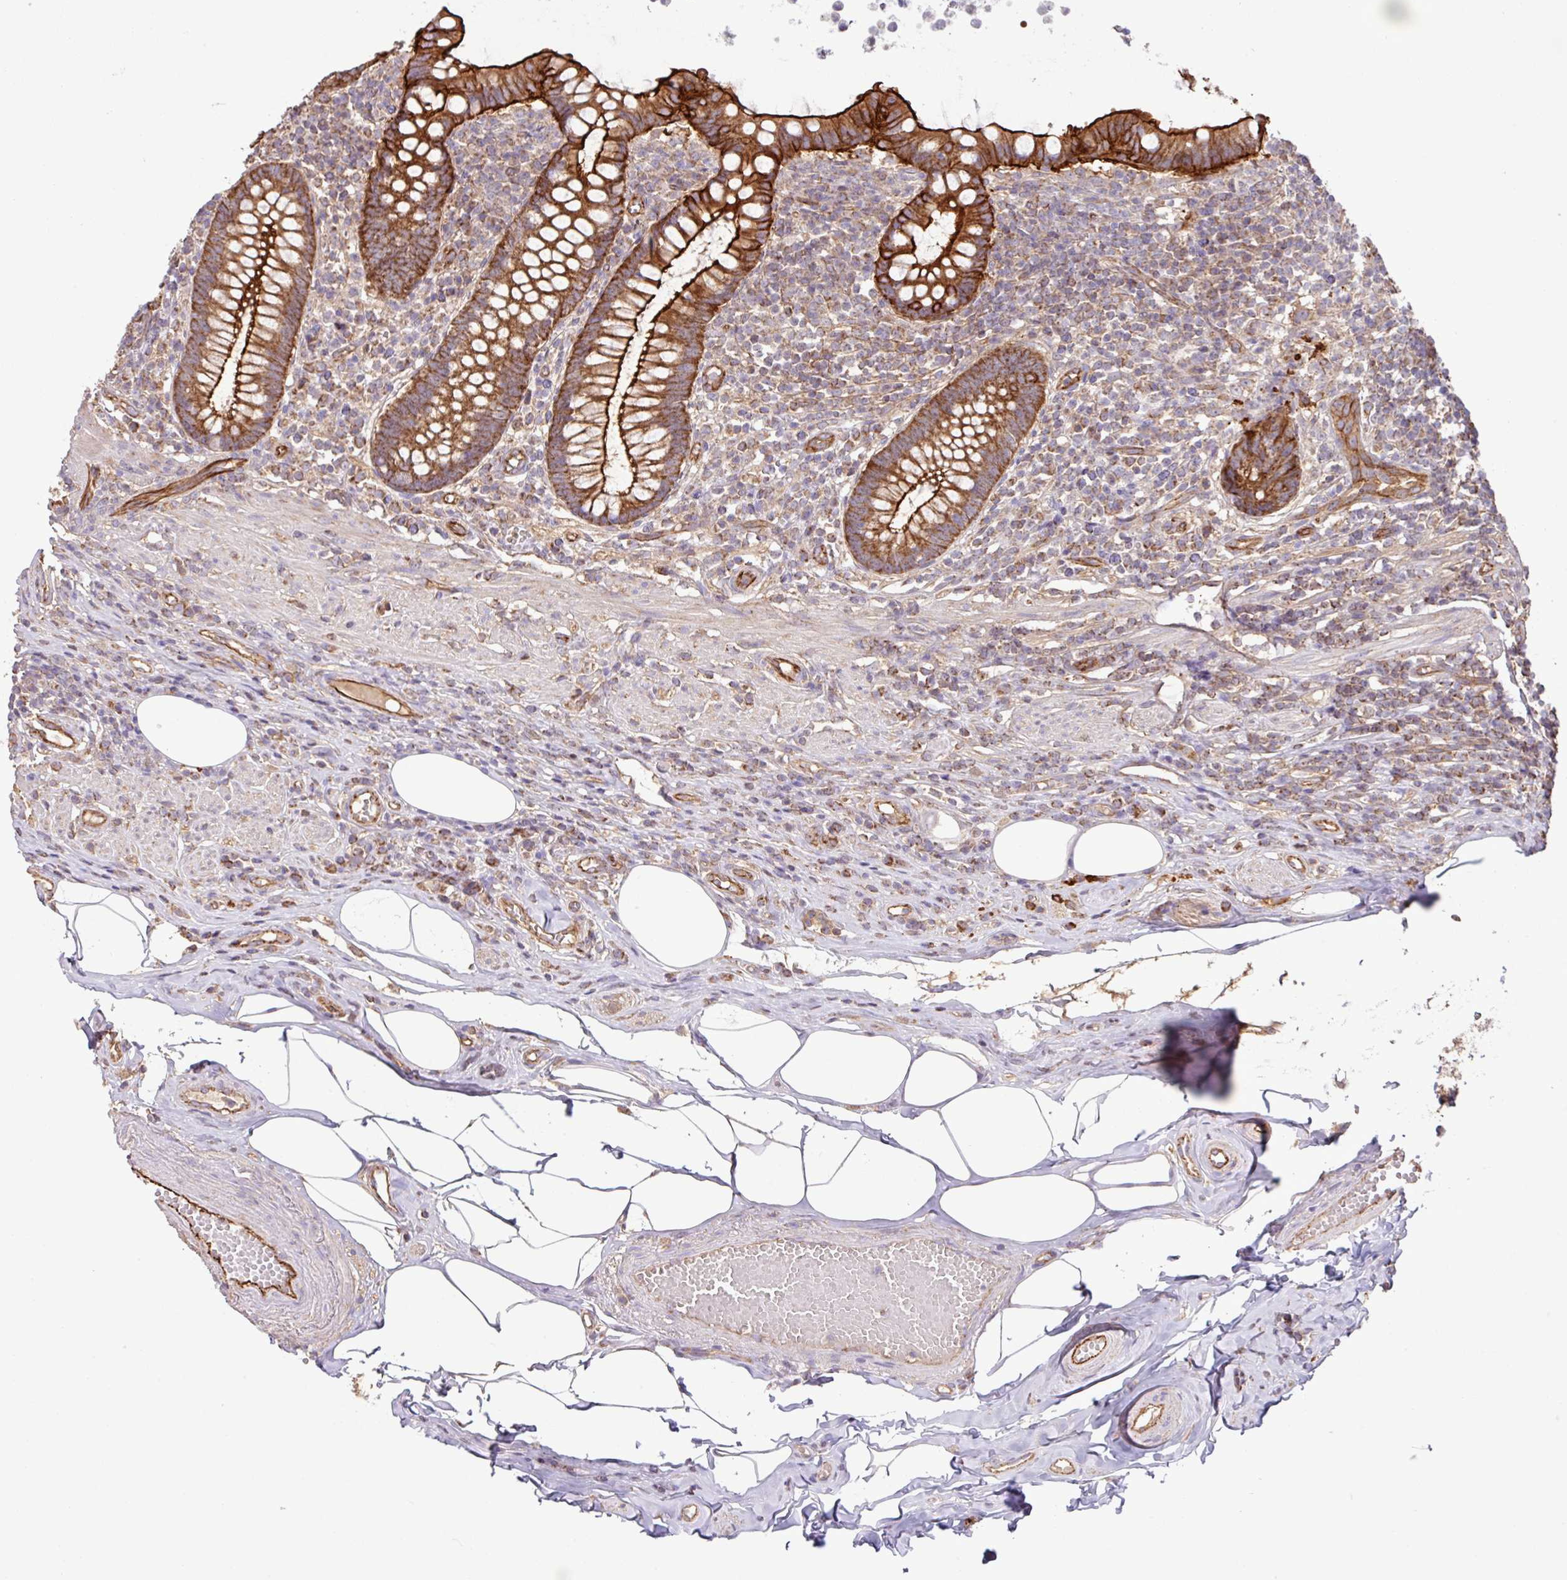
{"staining": {"intensity": "strong", "quantity": ">75%", "location": "cytoplasmic/membranous"}, "tissue": "appendix", "cell_type": "Glandular cells", "image_type": "normal", "snomed": [{"axis": "morphology", "description": "Normal tissue, NOS"}, {"axis": "topography", "description": "Appendix"}], "caption": "Immunohistochemistry micrograph of normal human appendix stained for a protein (brown), which shows high levels of strong cytoplasmic/membranous expression in approximately >75% of glandular cells.", "gene": "LRRC53", "patient": {"sex": "female", "age": 56}}